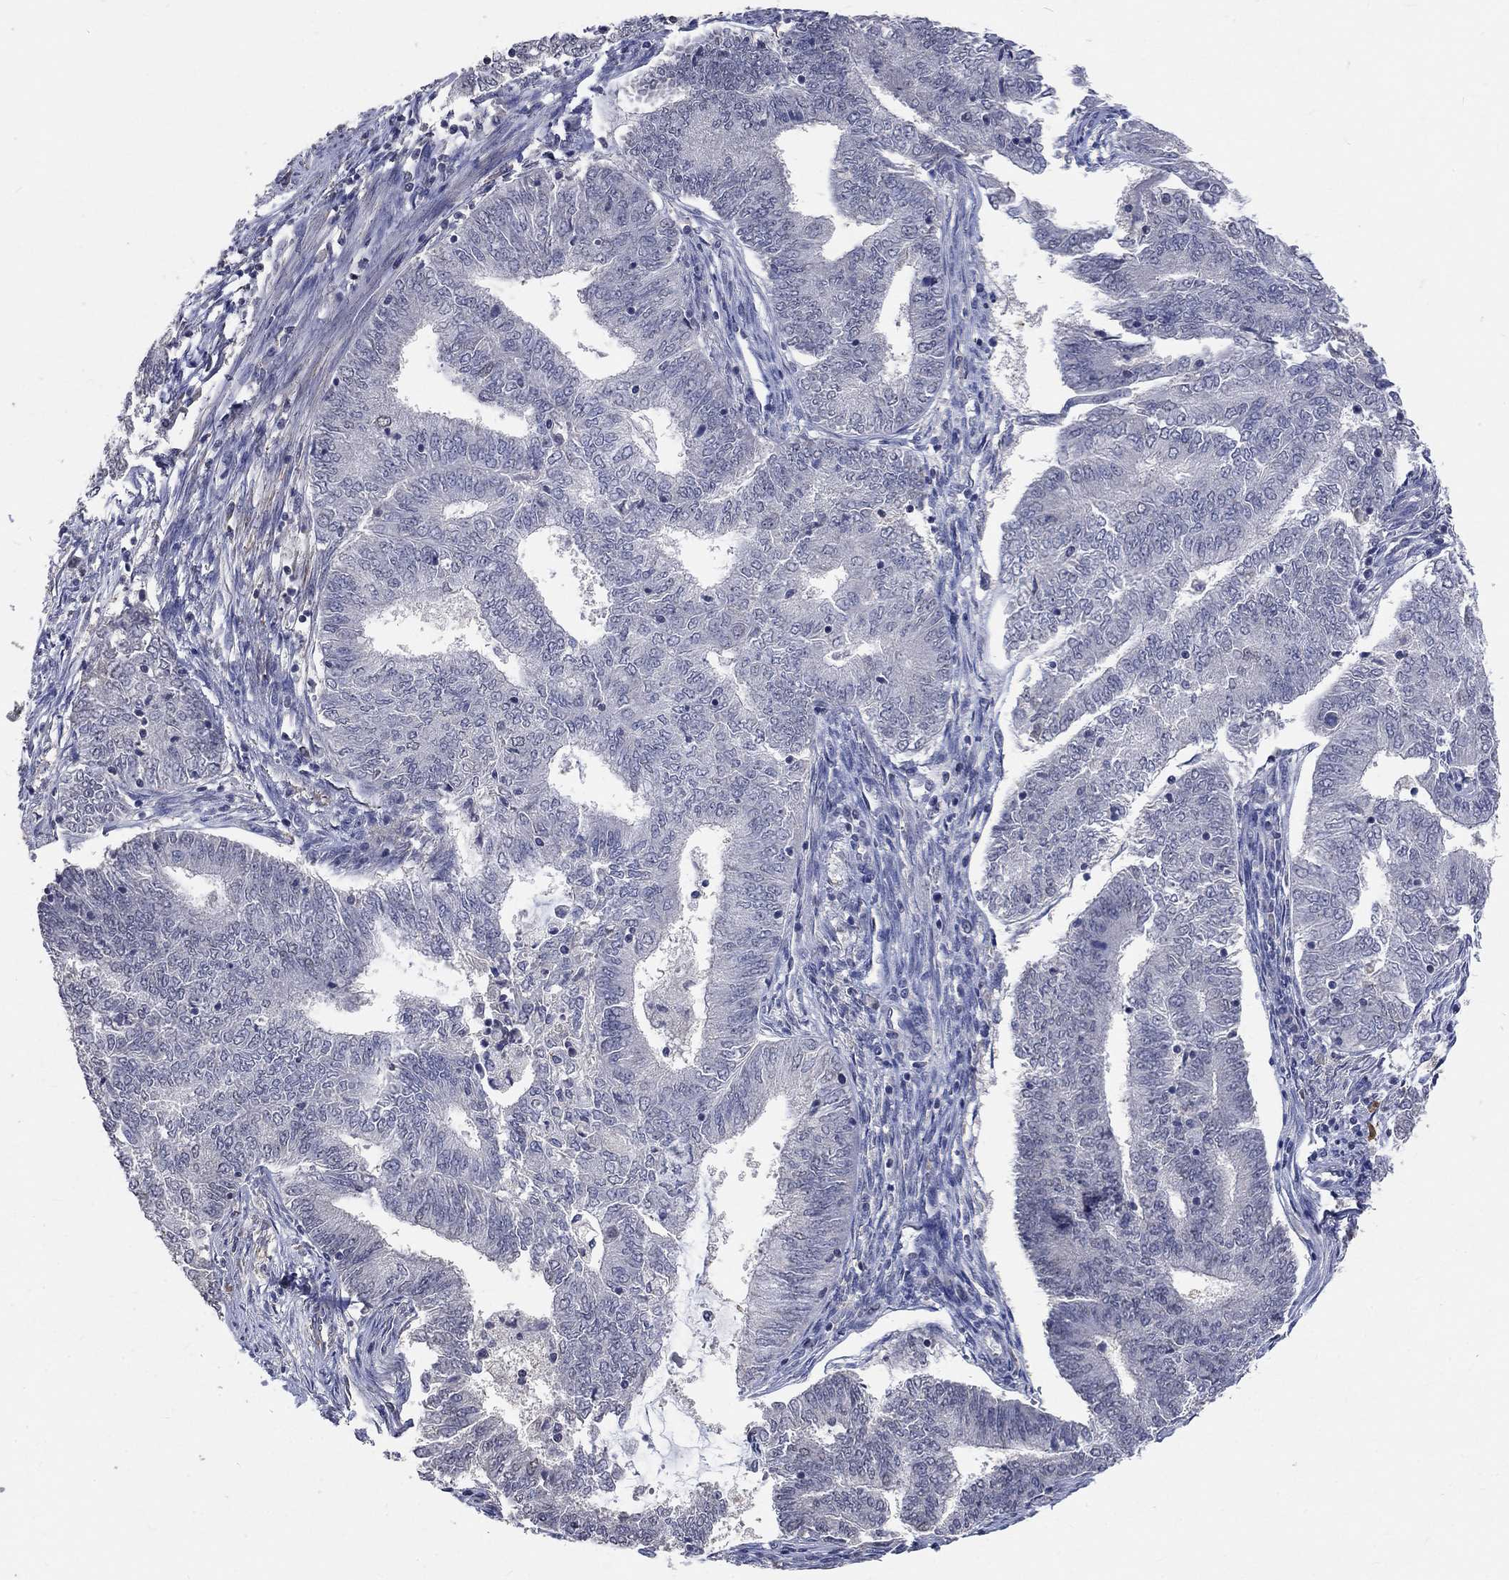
{"staining": {"intensity": "negative", "quantity": "none", "location": "none"}, "tissue": "endometrial cancer", "cell_type": "Tumor cells", "image_type": "cancer", "snomed": [{"axis": "morphology", "description": "Adenocarcinoma, NOS"}, {"axis": "topography", "description": "Endometrium"}], "caption": "DAB immunohistochemical staining of endometrial adenocarcinoma displays no significant expression in tumor cells.", "gene": "ZBTB18", "patient": {"sex": "female", "age": 62}}